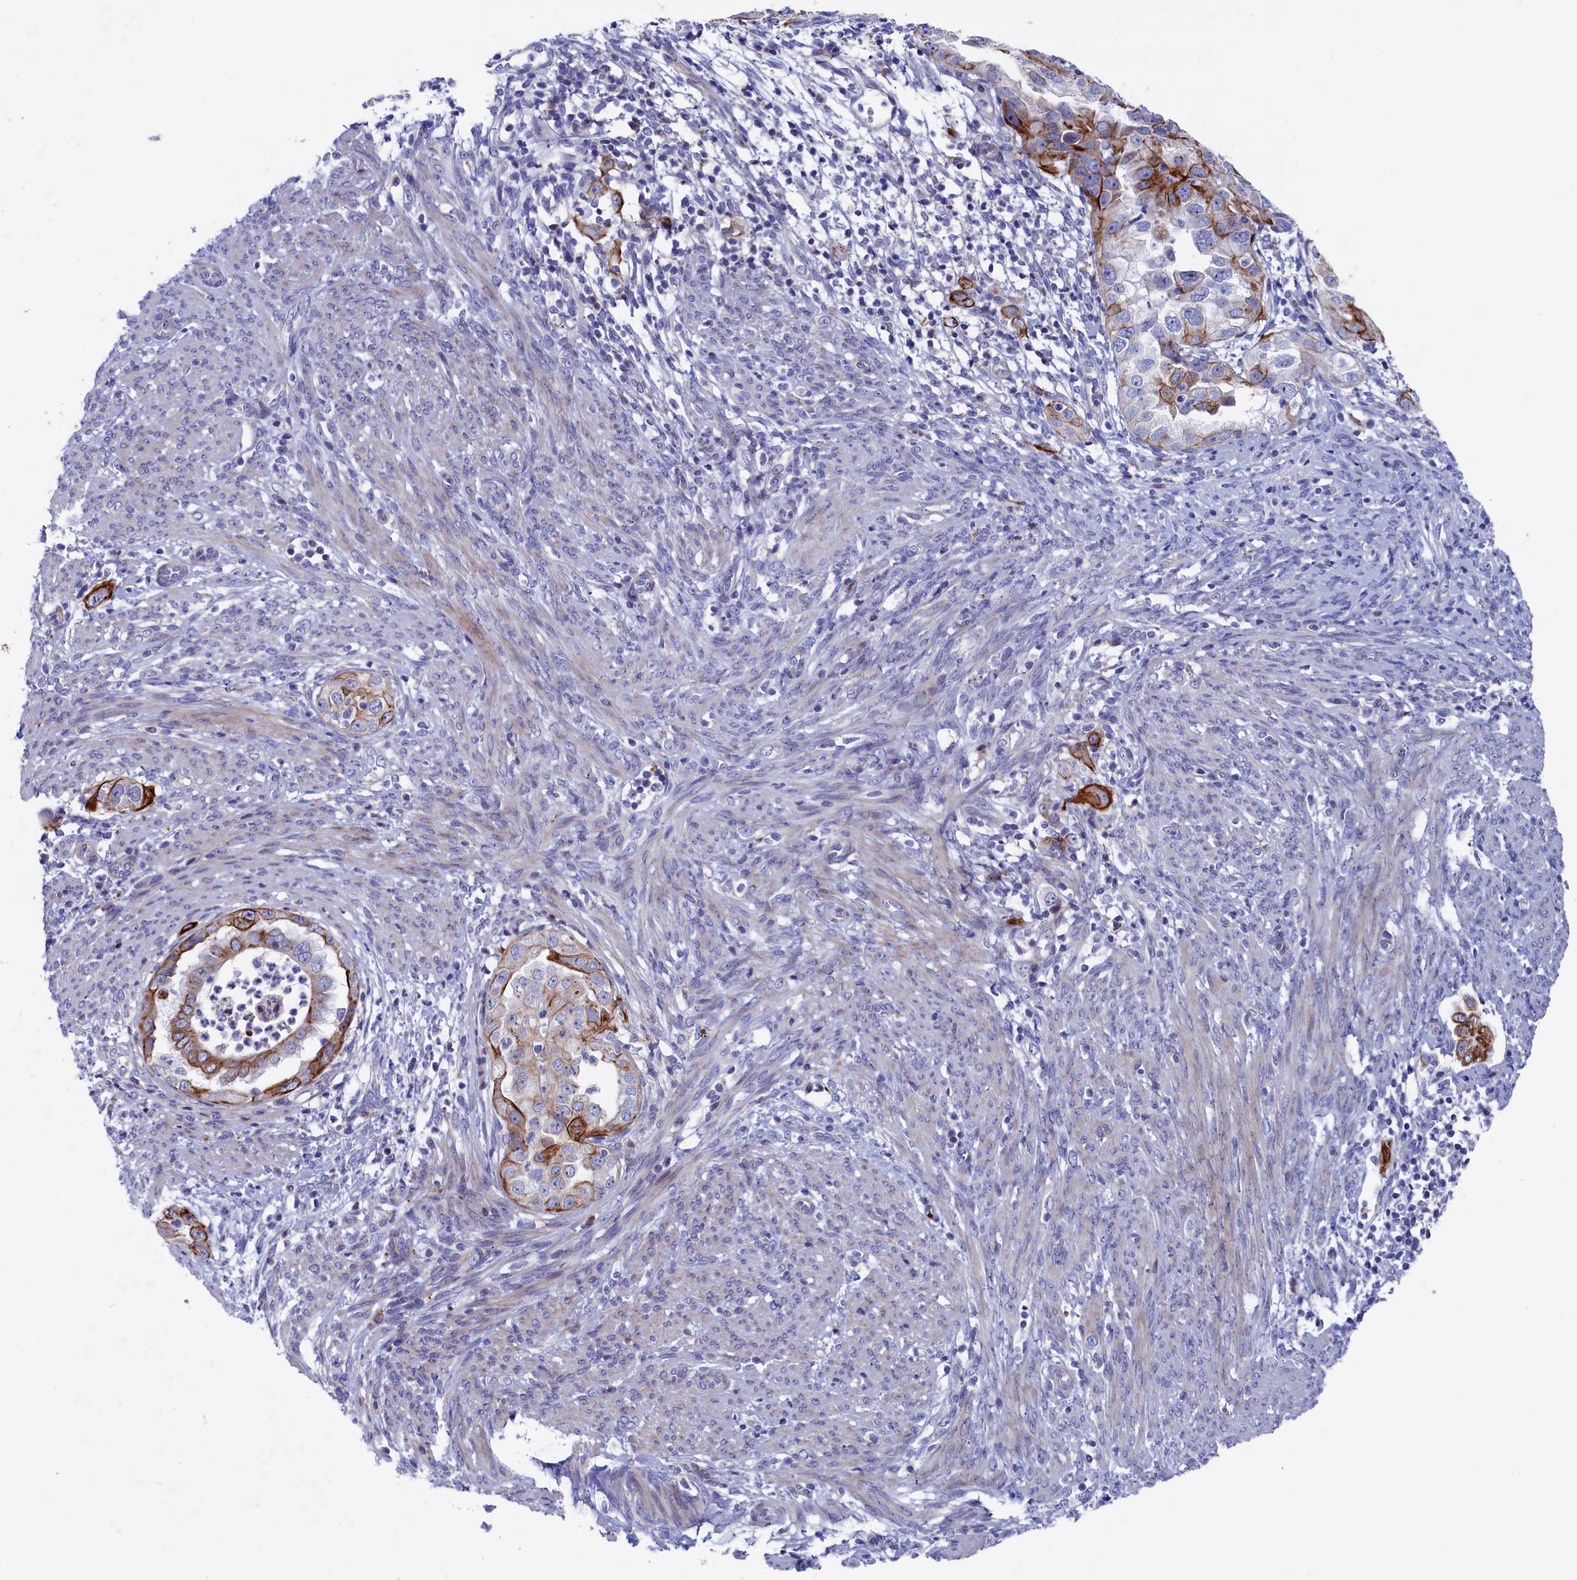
{"staining": {"intensity": "strong", "quantity": "25%-75%", "location": "cytoplasmic/membranous"}, "tissue": "endometrial cancer", "cell_type": "Tumor cells", "image_type": "cancer", "snomed": [{"axis": "morphology", "description": "Adenocarcinoma, NOS"}, {"axis": "topography", "description": "Endometrium"}], "caption": "IHC photomicrograph of neoplastic tissue: human endometrial cancer (adenocarcinoma) stained using immunohistochemistry (IHC) reveals high levels of strong protein expression localized specifically in the cytoplasmic/membranous of tumor cells, appearing as a cytoplasmic/membranous brown color.", "gene": "NUDT7", "patient": {"sex": "female", "age": 85}}